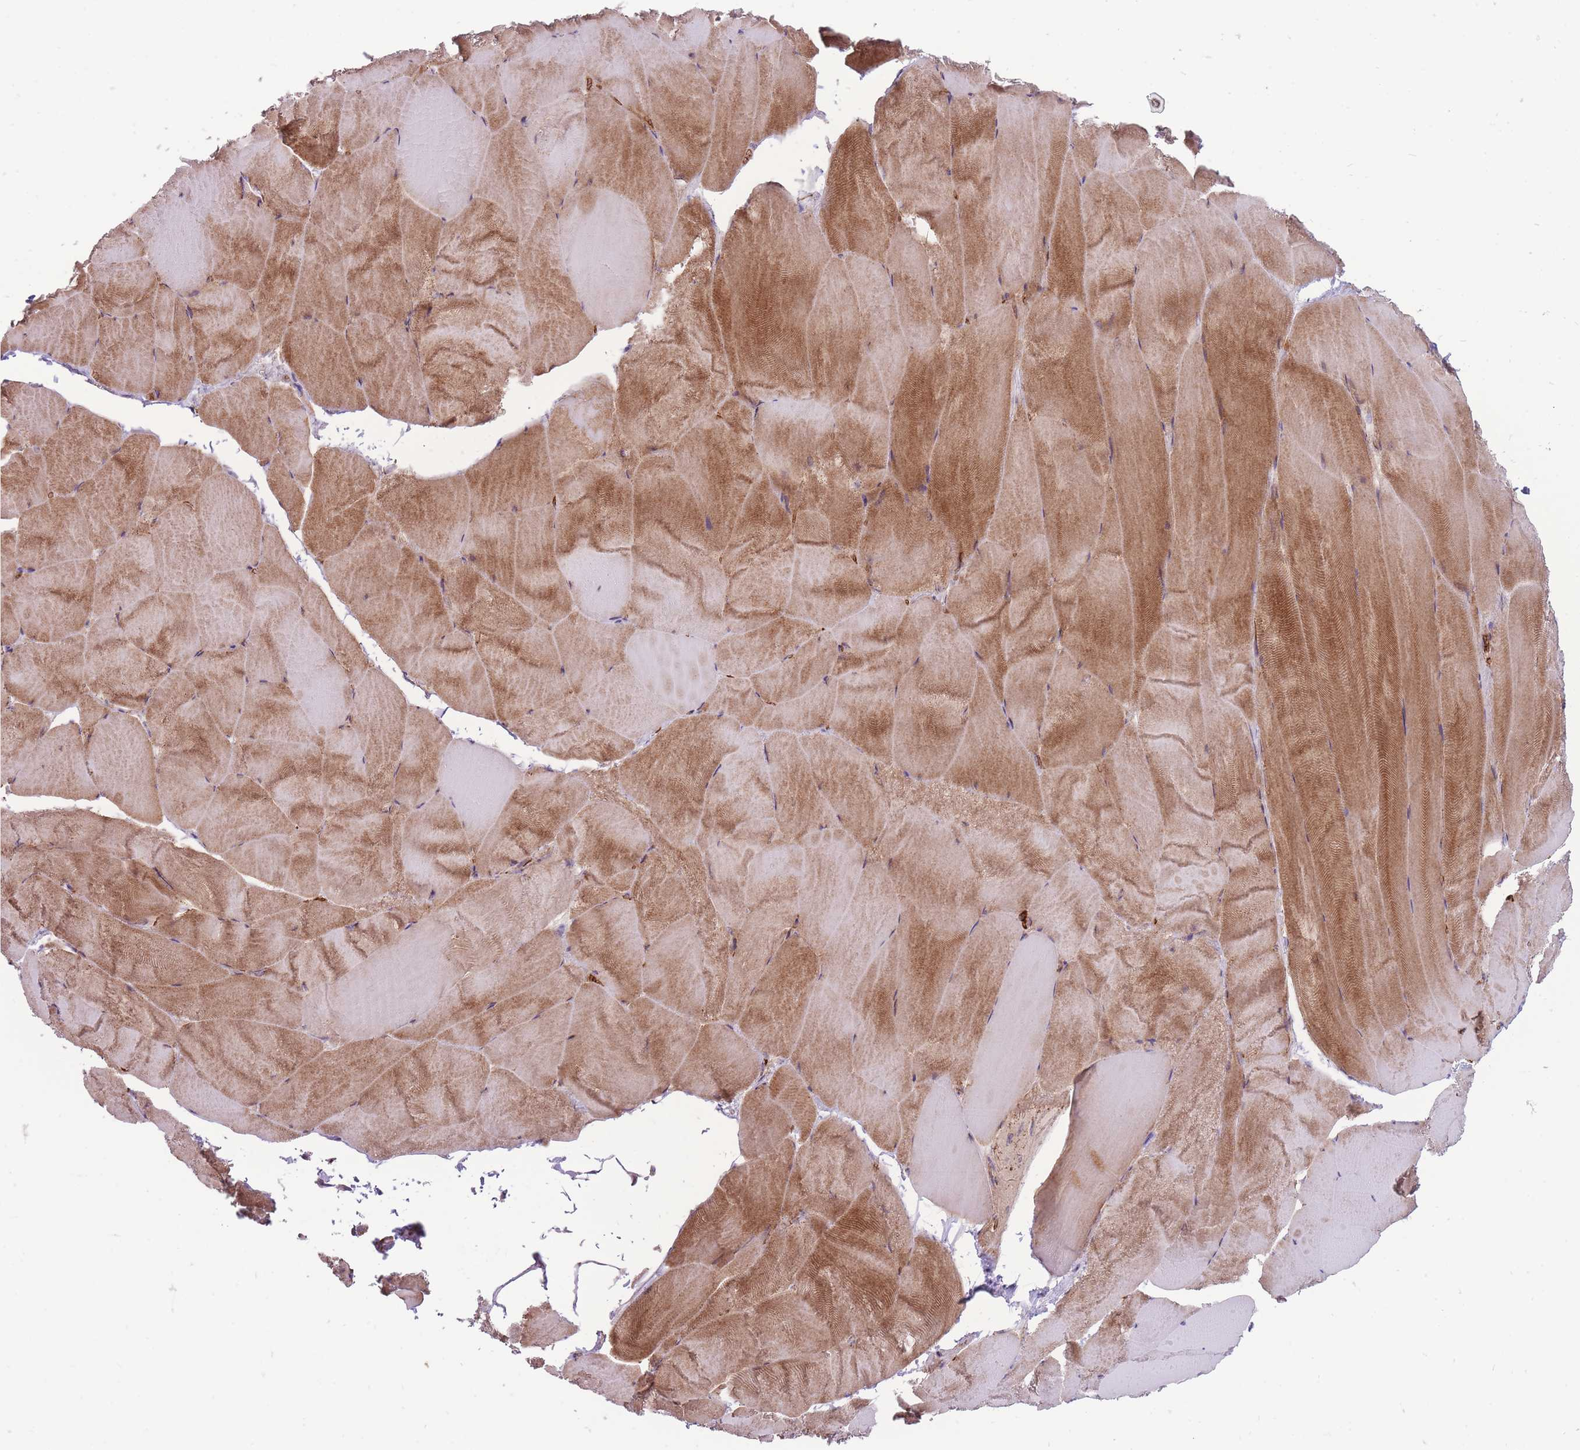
{"staining": {"intensity": "moderate", "quantity": "25%-75%", "location": "cytoplasmic/membranous"}, "tissue": "skeletal muscle", "cell_type": "Myocytes", "image_type": "normal", "snomed": [{"axis": "morphology", "description": "Normal tissue, NOS"}, {"axis": "topography", "description": "Skeletal muscle"}], "caption": "IHC (DAB) staining of benign human skeletal muscle exhibits moderate cytoplasmic/membranous protein positivity in approximately 25%-75% of myocytes.", "gene": "ANKRD10", "patient": {"sex": "female", "age": 64}}